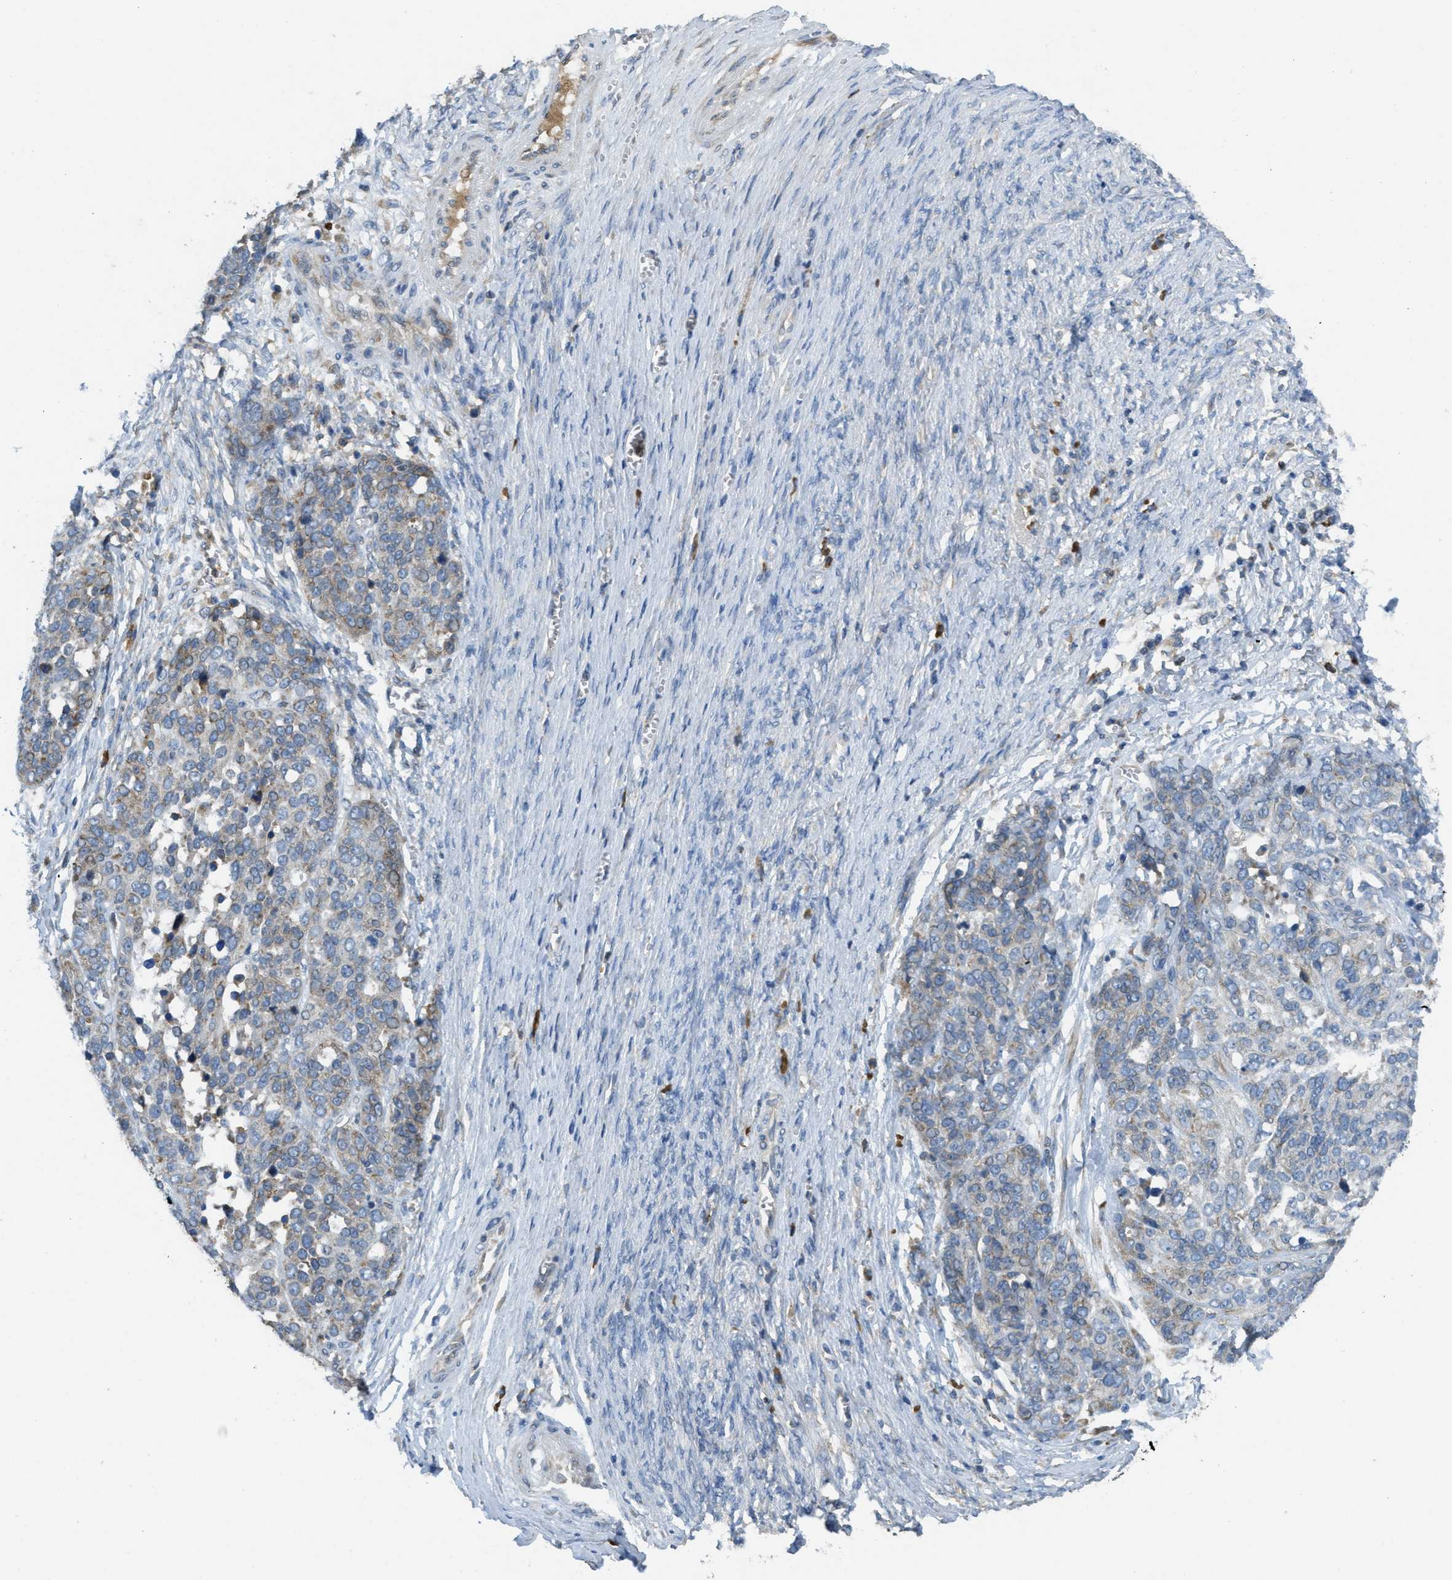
{"staining": {"intensity": "weak", "quantity": "25%-75%", "location": "cytoplasmic/membranous"}, "tissue": "ovarian cancer", "cell_type": "Tumor cells", "image_type": "cancer", "snomed": [{"axis": "morphology", "description": "Cystadenocarcinoma, serous, NOS"}, {"axis": "topography", "description": "Ovary"}], "caption": "Weak cytoplasmic/membranous staining for a protein is seen in about 25%-75% of tumor cells of ovarian cancer using immunohistochemistry.", "gene": "SSR1", "patient": {"sex": "female", "age": 44}}